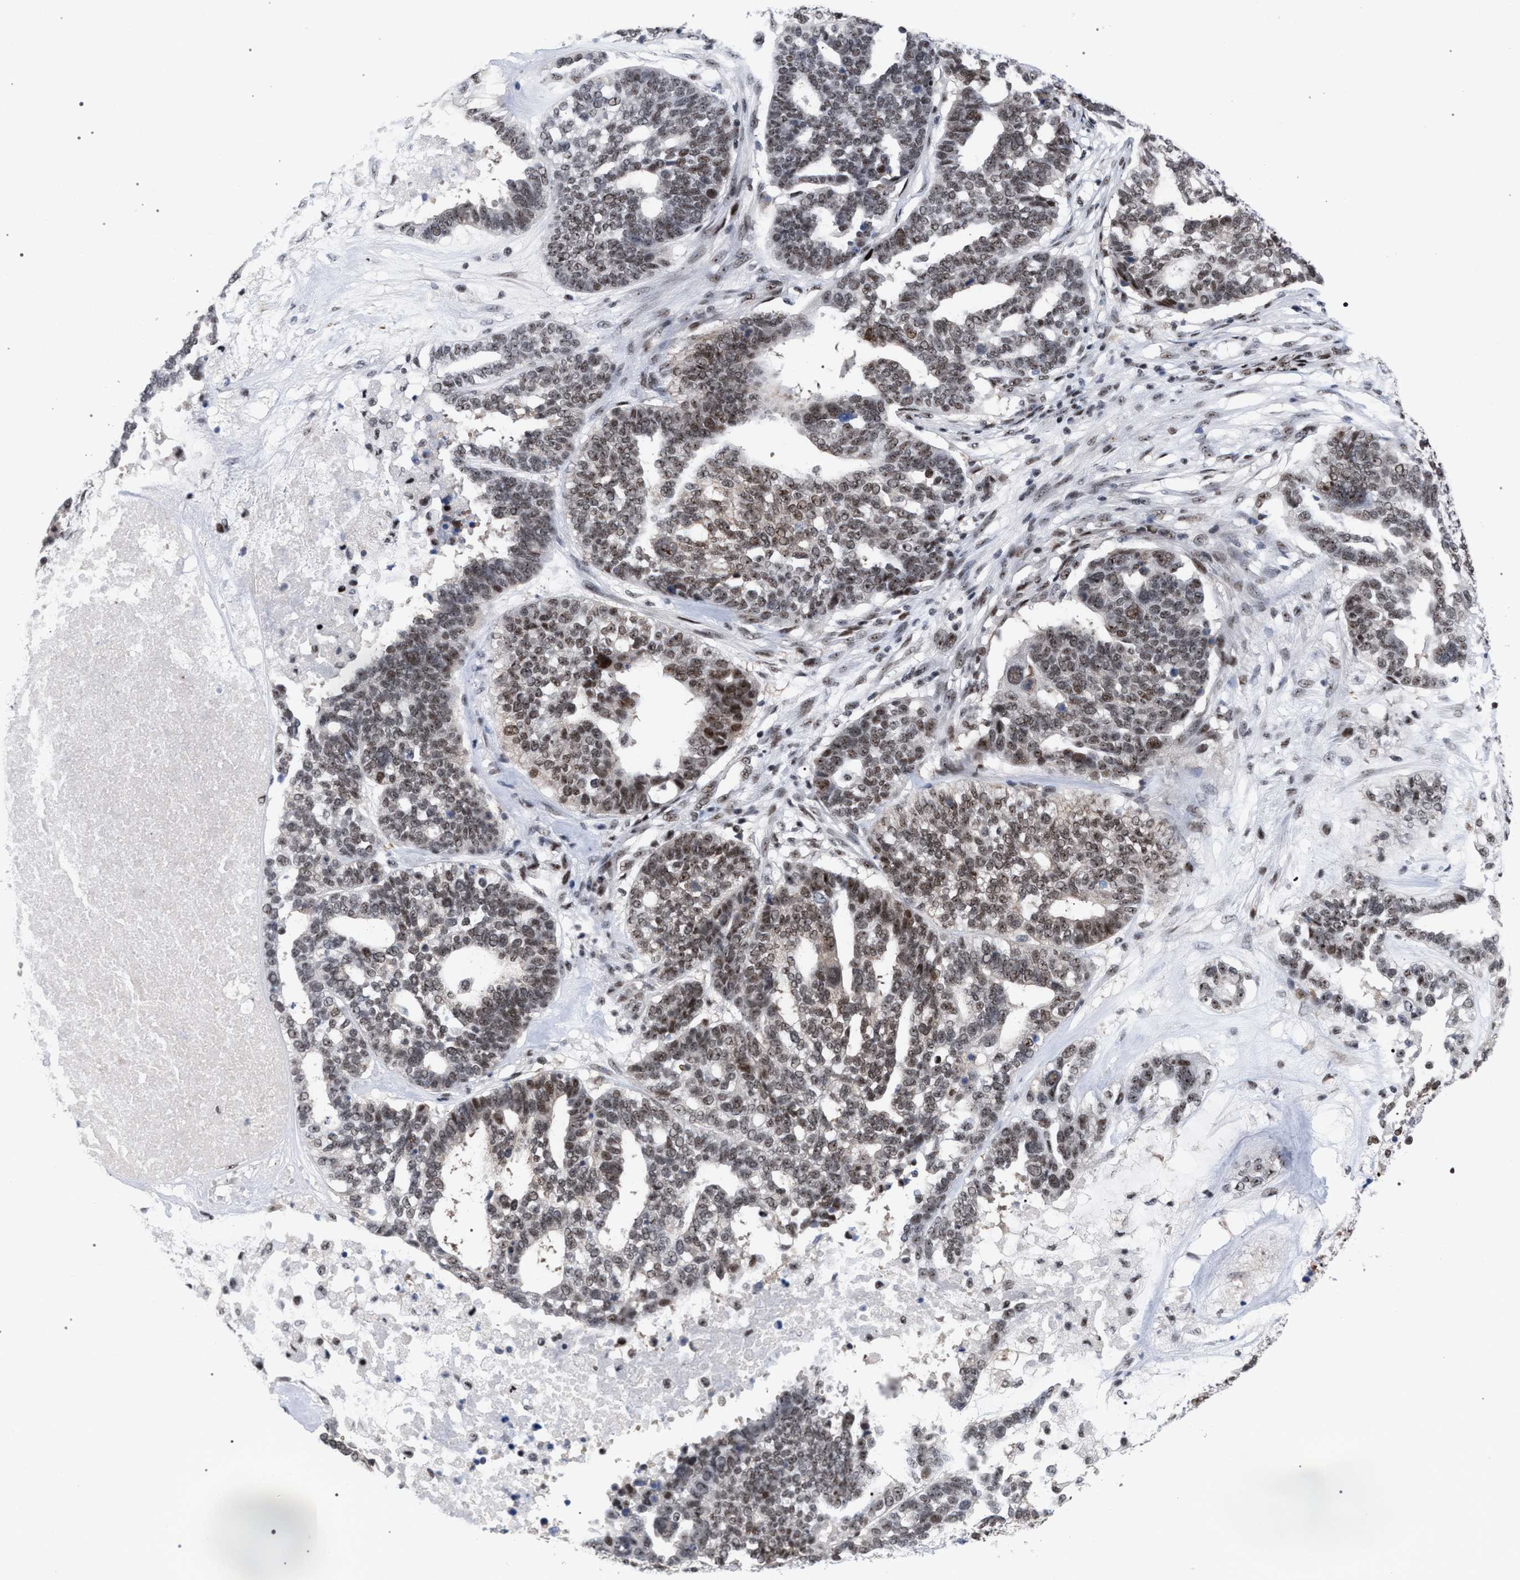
{"staining": {"intensity": "moderate", "quantity": ">75%", "location": "nuclear"}, "tissue": "ovarian cancer", "cell_type": "Tumor cells", "image_type": "cancer", "snomed": [{"axis": "morphology", "description": "Cystadenocarcinoma, serous, NOS"}, {"axis": "topography", "description": "Ovary"}], "caption": "The image reveals staining of ovarian serous cystadenocarcinoma, revealing moderate nuclear protein staining (brown color) within tumor cells. (IHC, brightfield microscopy, high magnification).", "gene": "SCAF4", "patient": {"sex": "female", "age": 59}}